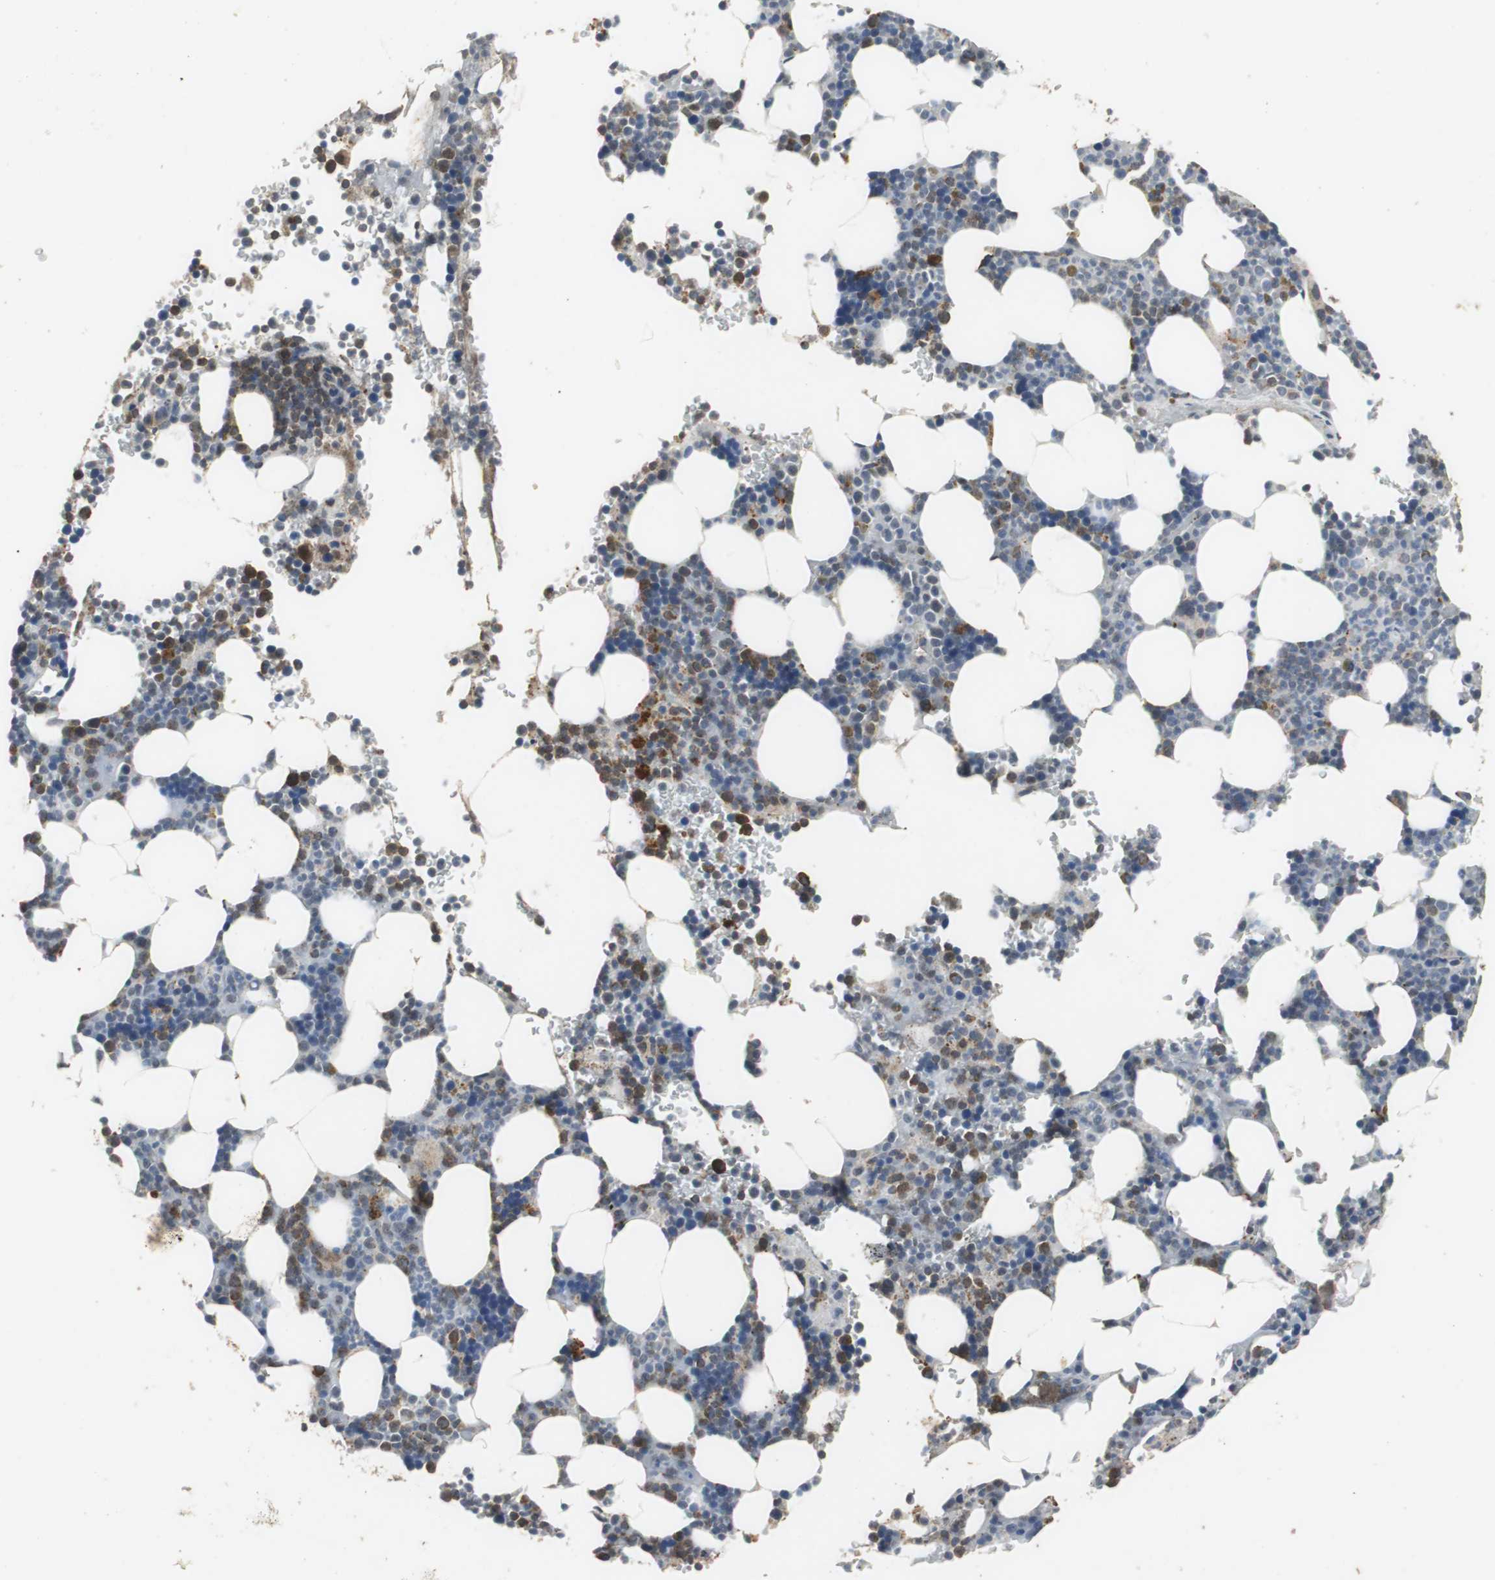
{"staining": {"intensity": "moderate", "quantity": "25%-75%", "location": "cytoplasmic/membranous"}, "tissue": "bone marrow", "cell_type": "Hematopoietic cells", "image_type": "normal", "snomed": [{"axis": "morphology", "description": "Normal tissue, NOS"}, {"axis": "topography", "description": "Bone marrow"}], "caption": "A brown stain shows moderate cytoplasmic/membranous staining of a protein in hematopoietic cells of unremarkable human bone marrow.", "gene": "VBP1", "patient": {"sex": "female", "age": 73}}